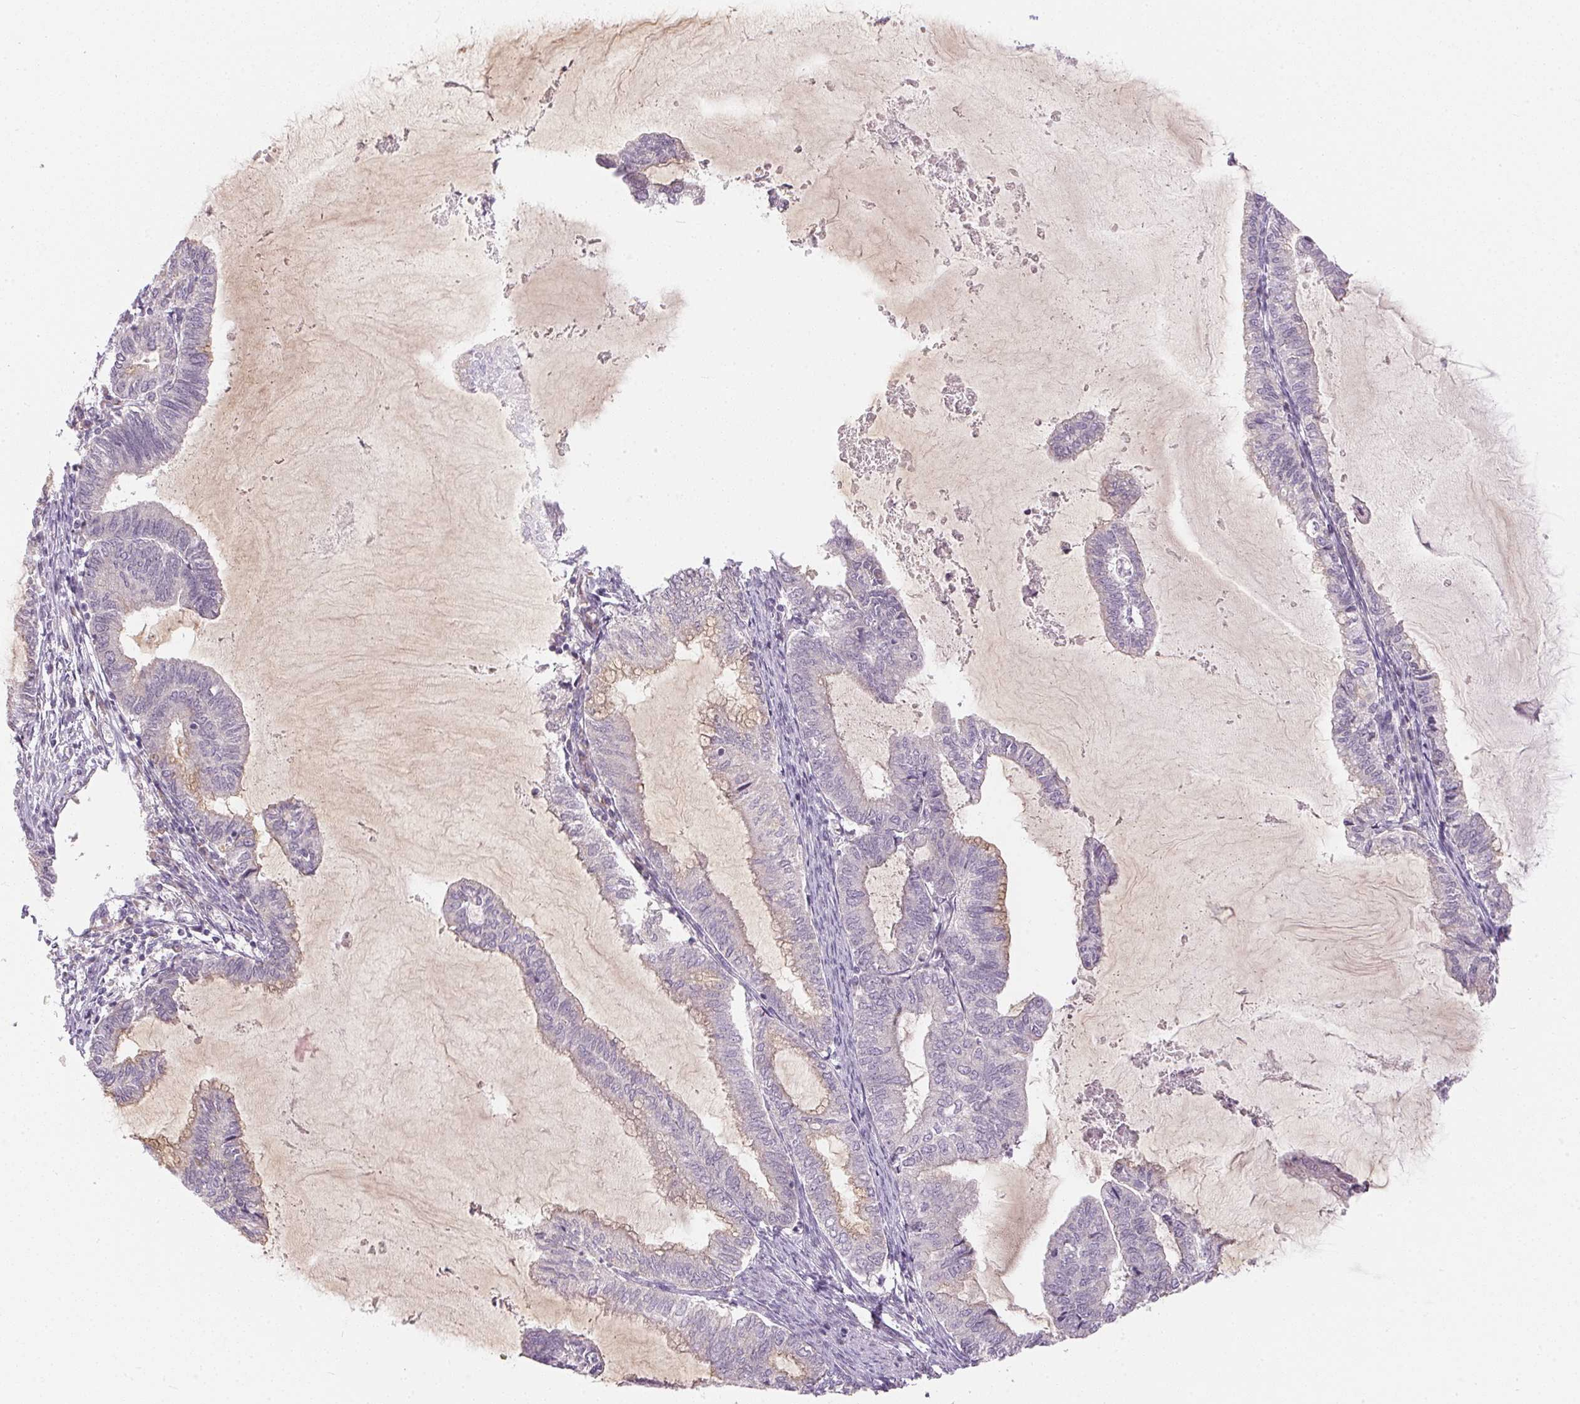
{"staining": {"intensity": "negative", "quantity": "none", "location": "none"}, "tissue": "endometrial cancer", "cell_type": "Tumor cells", "image_type": "cancer", "snomed": [{"axis": "morphology", "description": "Adenocarcinoma, NOS"}, {"axis": "topography", "description": "Endometrium"}], "caption": "Tumor cells show no significant expression in endometrial cancer (adenocarcinoma). (Immunohistochemistry (ihc), brightfield microscopy, high magnification).", "gene": "TTC23L", "patient": {"sex": "female", "age": 79}}